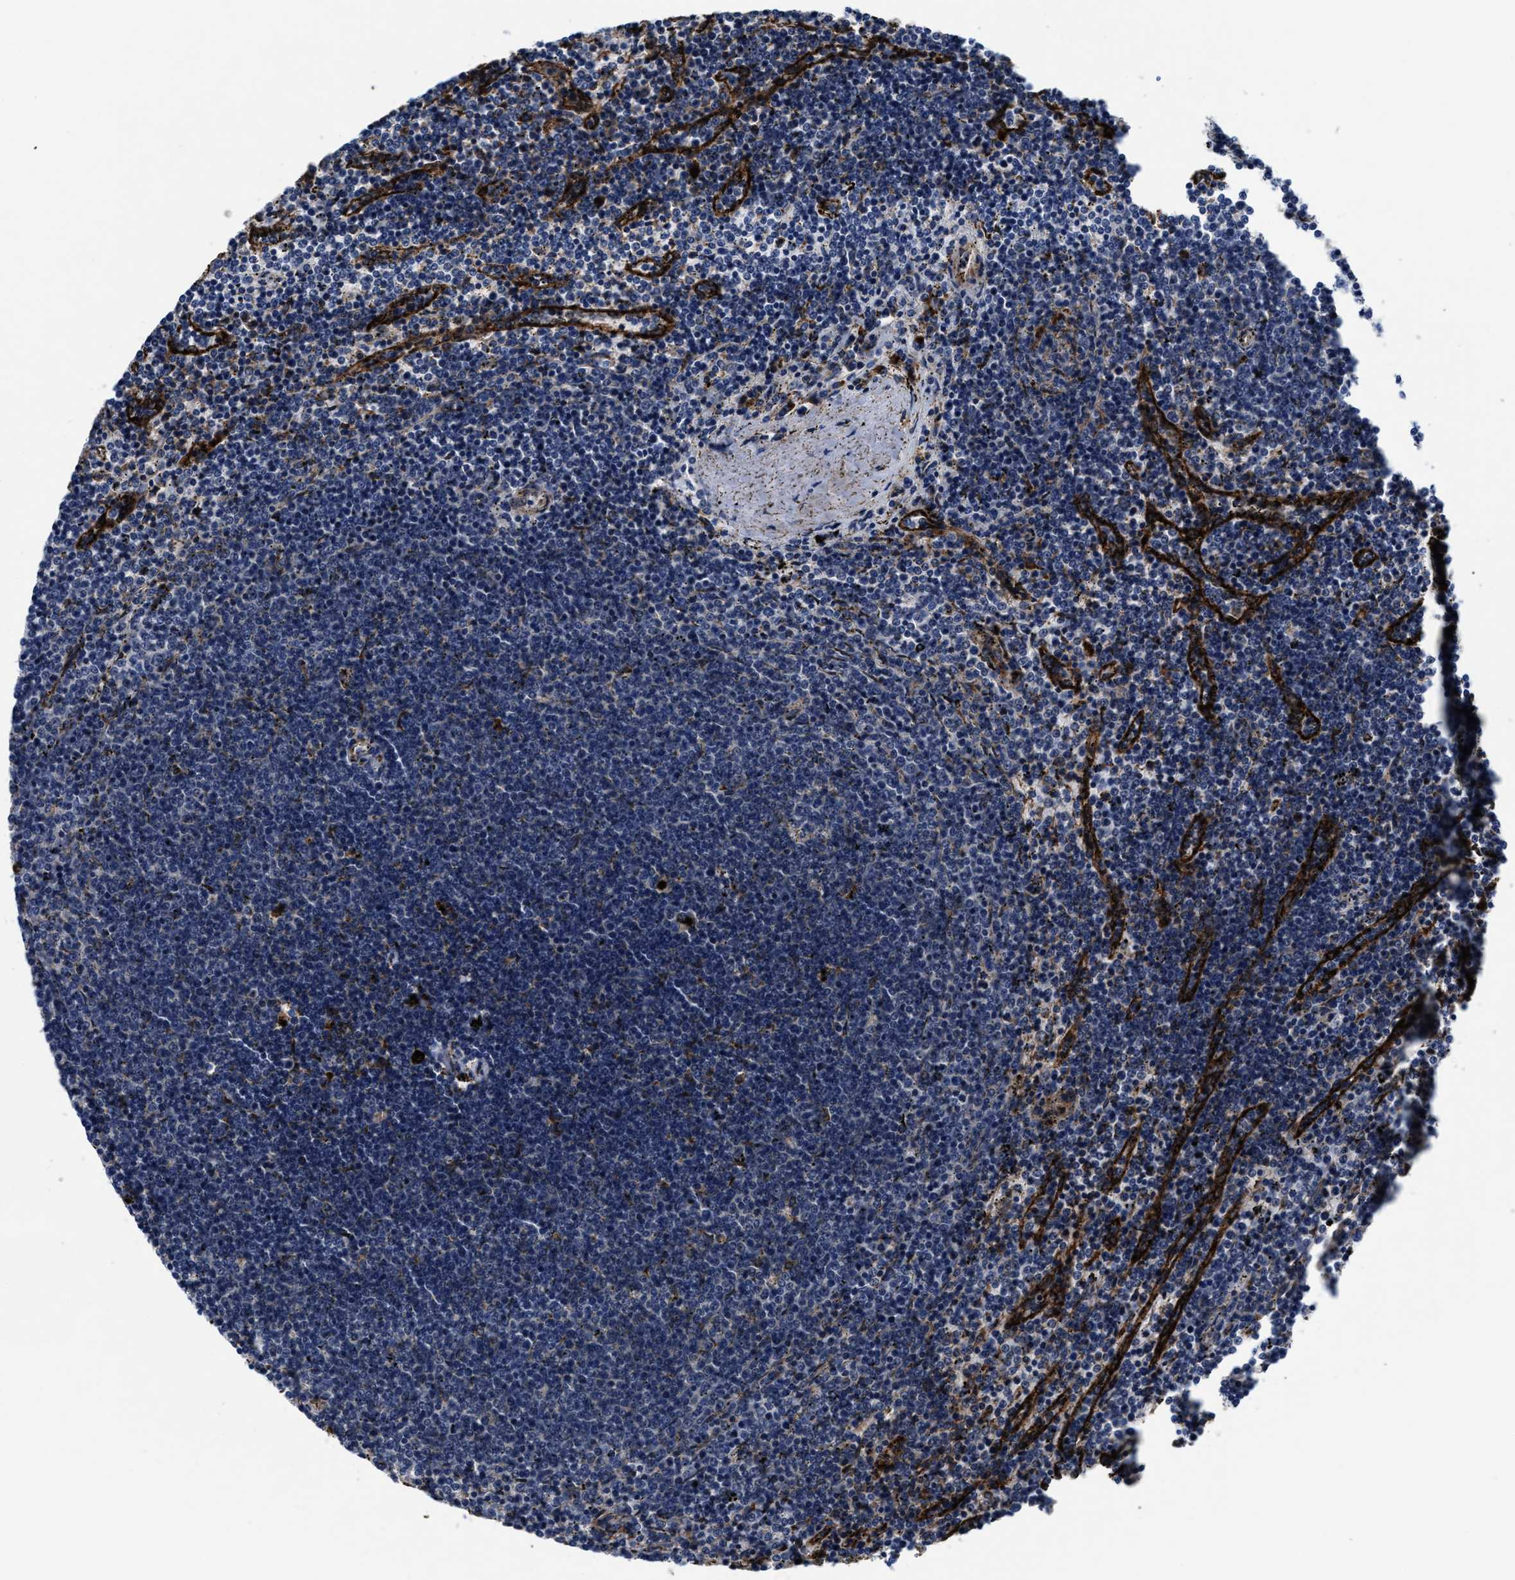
{"staining": {"intensity": "negative", "quantity": "none", "location": "none"}, "tissue": "lymphoma", "cell_type": "Tumor cells", "image_type": "cancer", "snomed": [{"axis": "morphology", "description": "Malignant lymphoma, non-Hodgkin's type, Low grade"}, {"axis": "topography", "description": "Spleen"}], "caption": "An image of human lymphoma is negative for staining in tumor cells. The staining is performed using DAB brown chromogen with nuclei counter-stained in using hematoxylin.", "gene": "SLC12A2", "patient": {"sex": "female", "age": 50}}